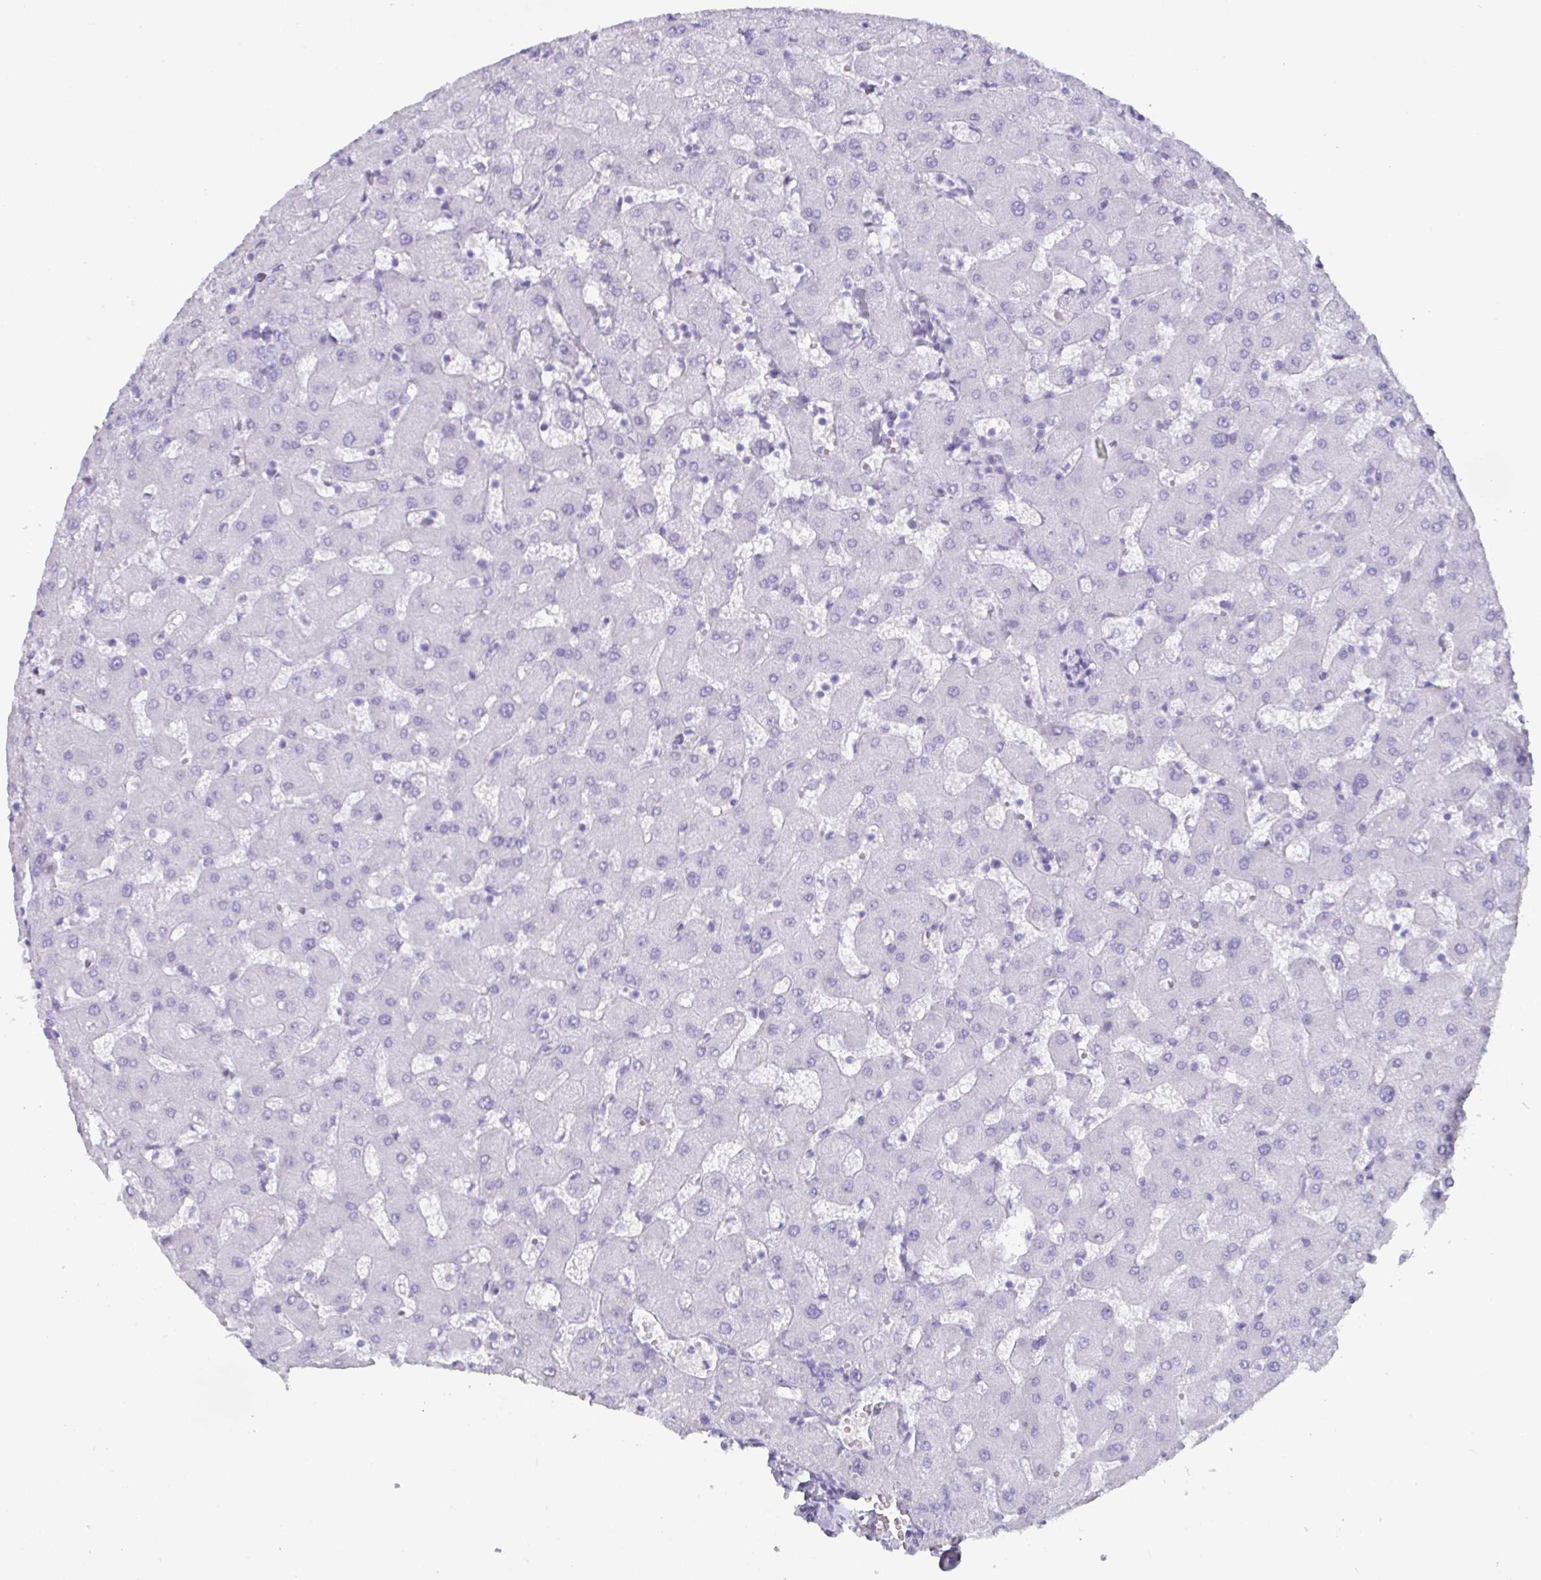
{"staining": {"intensity": "negative", "quantity": "none", "location": "none"}, "tissue": "liver", "cell_type": "Cholangiocytes", "image_type": "normal", "snomed": [{"axis": "morphology", "description": "Normal tissue, NOS"}, {"axis": "topography", "description": "Liver"}], "caption": "The histopathology image exhibits no significant staining in cholangiocytes of liver.", "gene": "CREG2", "patient": {"sex": "female", "age": 63}}